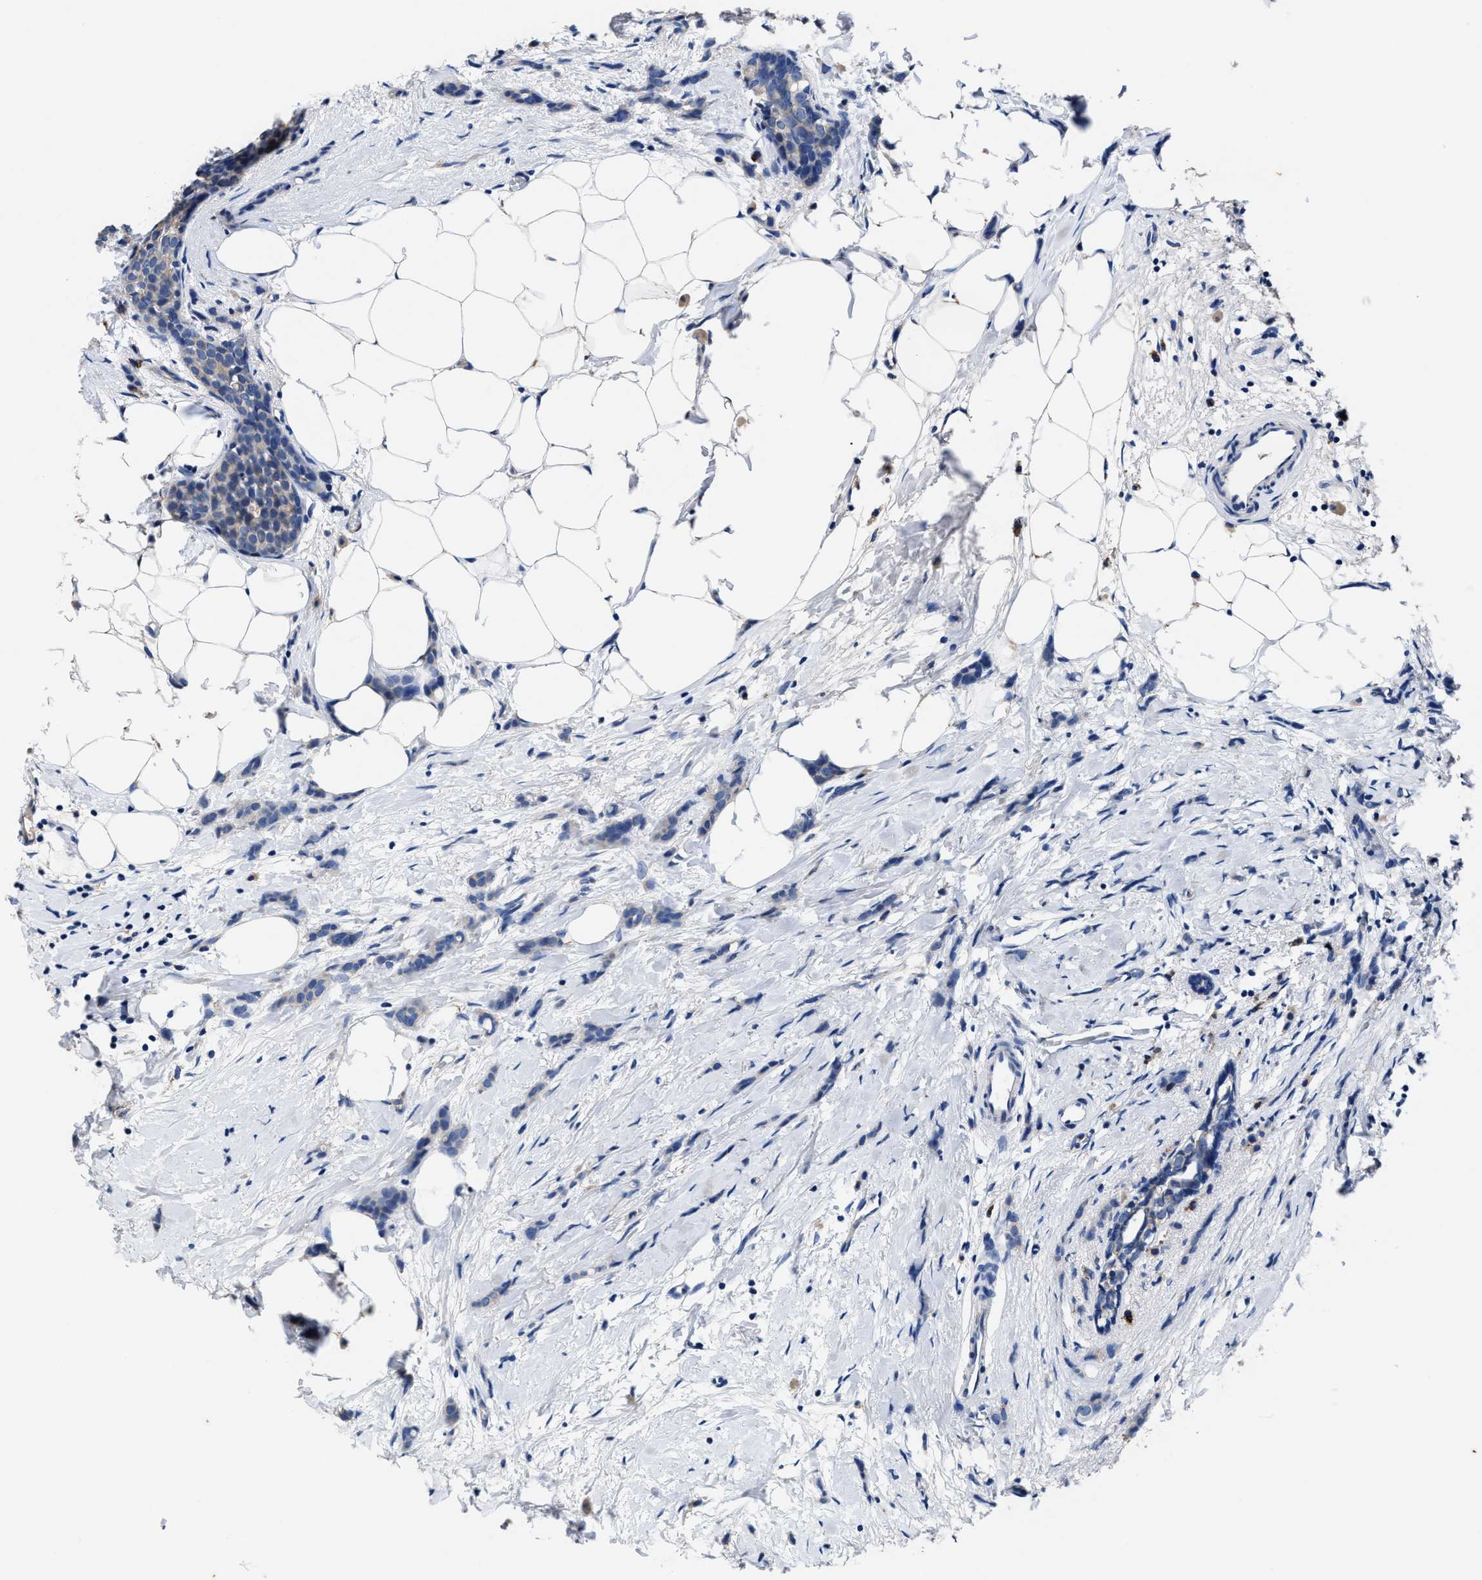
{"staining": {"intensity": "negative", "quantity": "none", "location": "none"}, "tissue": "breast cancer", "cell_type": "Tumor cells", "image_type": "cancer", "snomed": [{"axis": "morphology", "description": "Lobular carcinoma, in situ"}, {"axis": "morphology", "description": "Lobular carcinoma"}, {"axis": "topography", "description": "Breast"}], "caption": "Lobular carcinoma in situ (breast) stained for a protein using immunohistochemistry (IHC) displays no expression tumor cells.", "gene": "UBR4", "patient": {"sex": "female", "age": 41}}